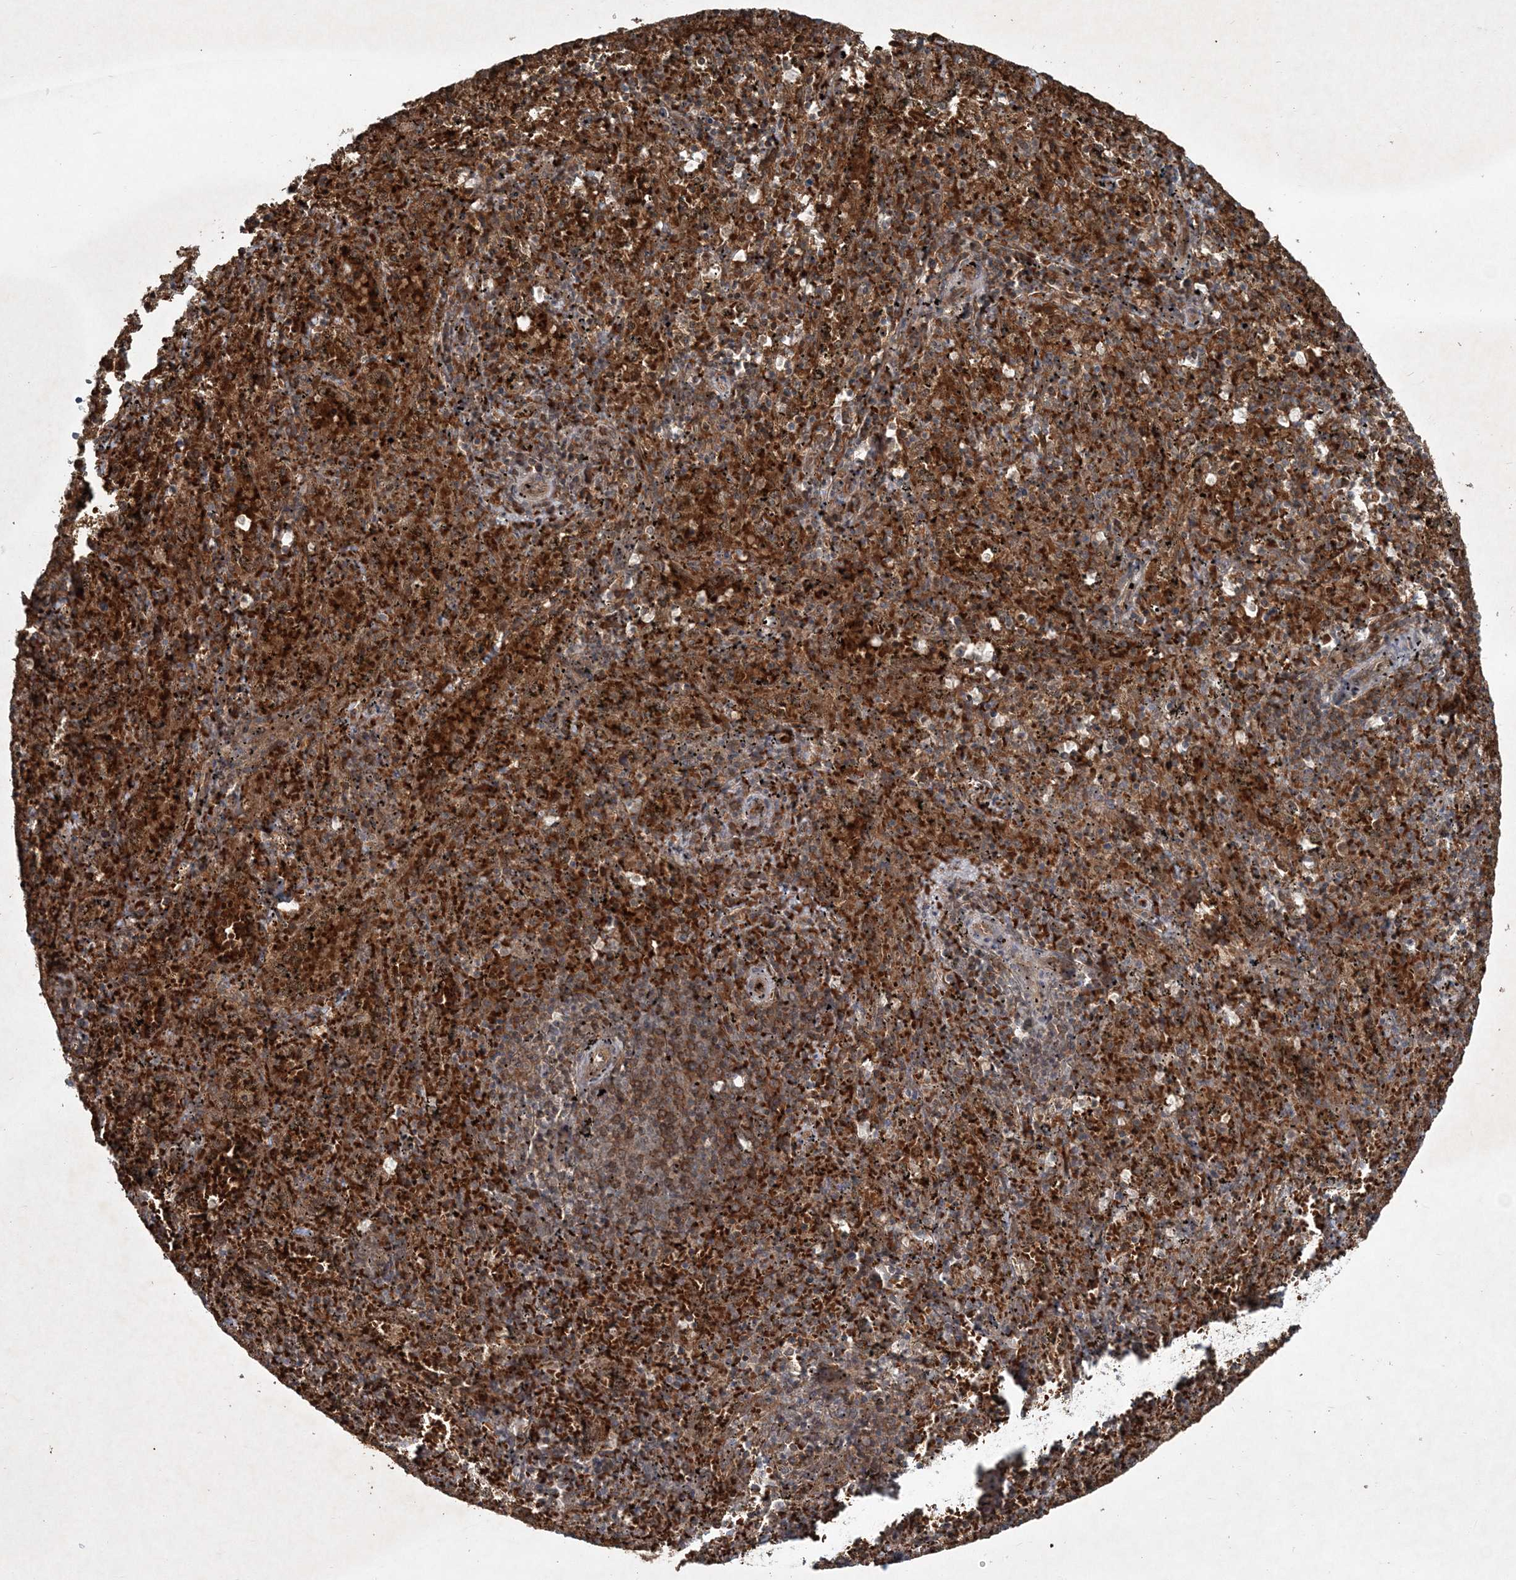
{"staining": {"intensity": "moderate", "quantity": "25%-75%", "location": "cytoplasmic/membranous,nuclear"}, "tissue": "spleen", "cell_type": "Cells in red pulp", "image_type": "normal", "snomed": [{"axis": "morphology", "description": "Normal tissue, NOS"}, {"axis": "topography", "description": "Spleen"}], "caption": "The photomicrograph reveals staining of normal spleen, revealing moderate cytoplasmic/membranous,nuclear protein staining (brown color) within cells in red pulp.", "gene": "FBXL17", "patient": {"sex": "male", "age": 11}}